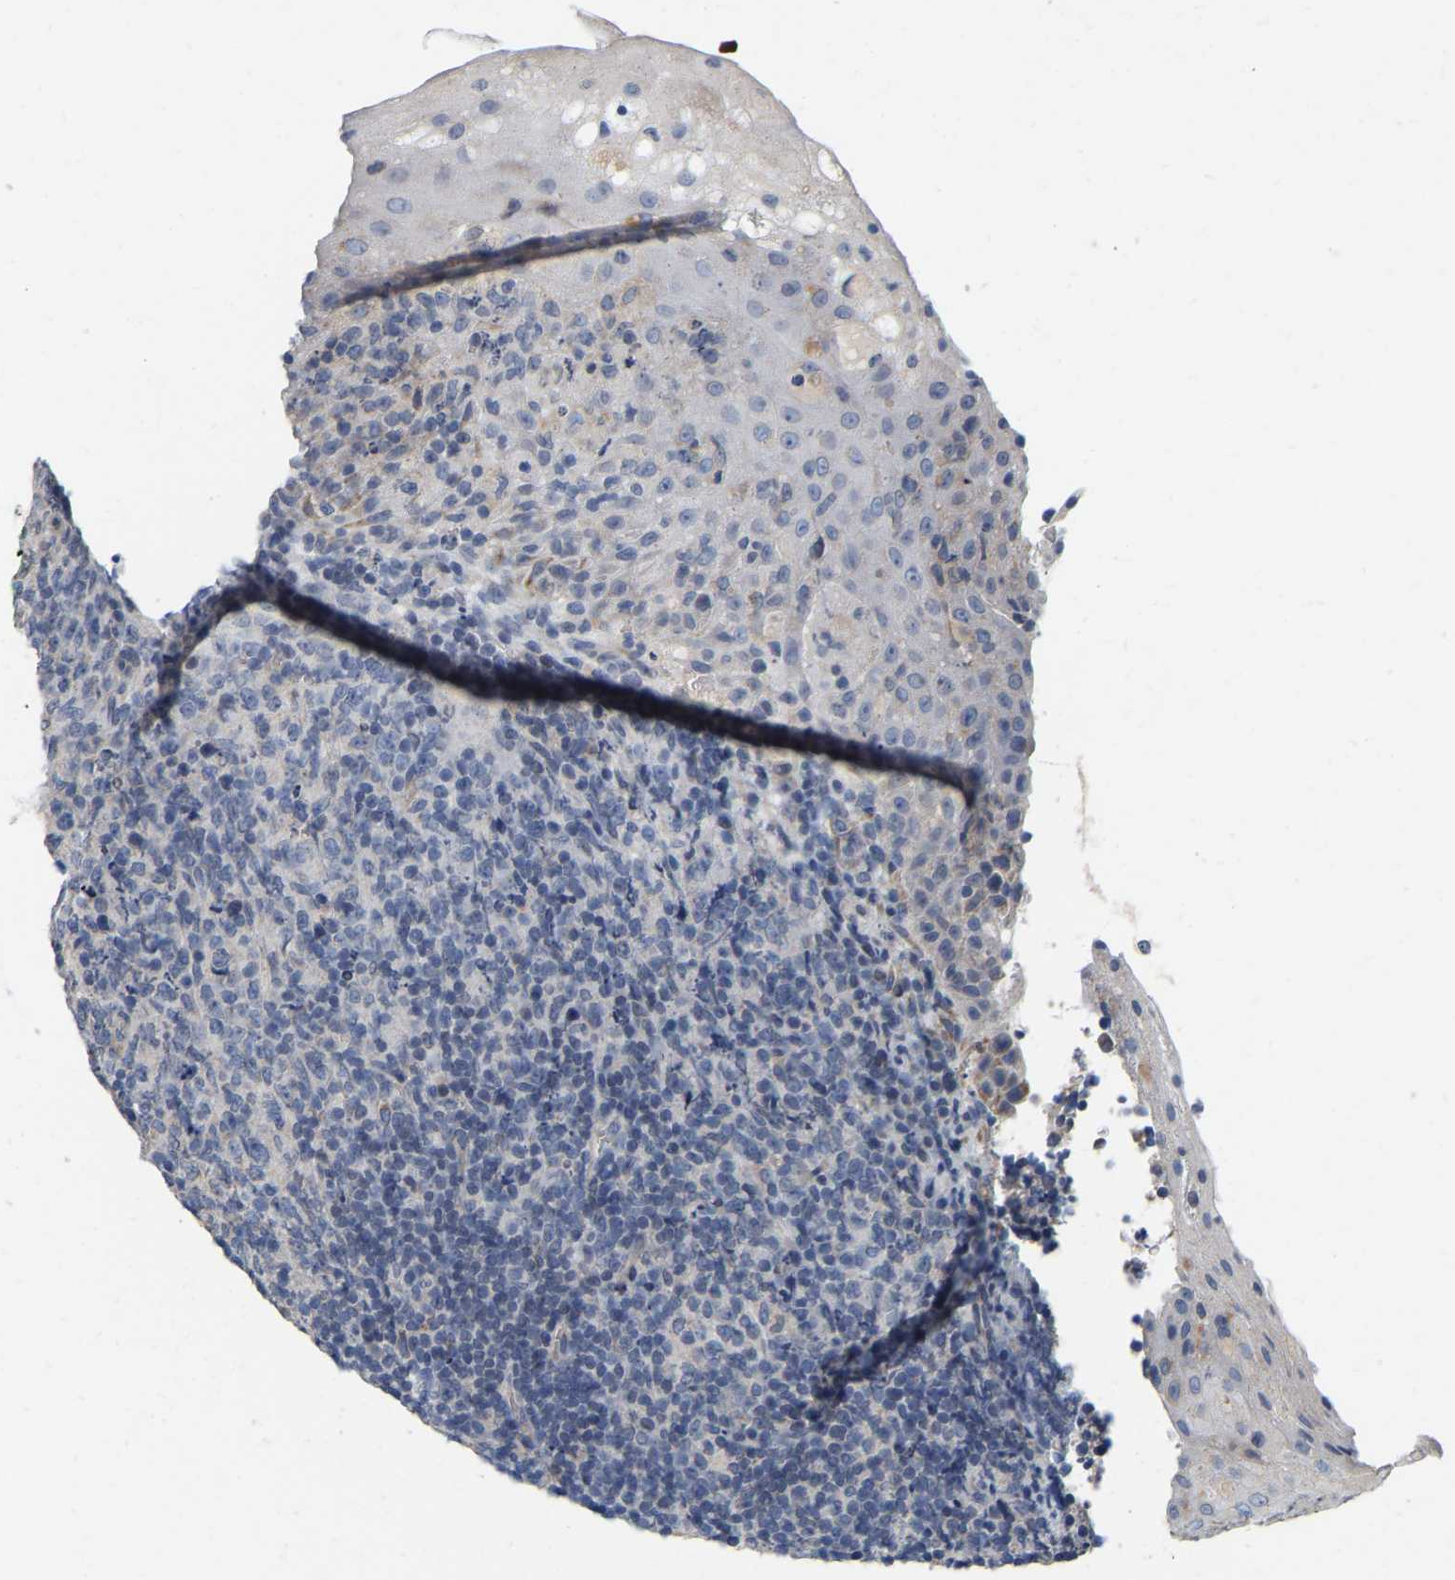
{"staining": {"intensity": "negative", "quantity": "none", "location": "none"}, "tissue": "lymphoma", "cell_type": "Tumor cells", "image_type": "cancer", "snomed": [{"axis": "morphology", "description": "Malignant lymphoma, non-Hodgkin's type, High grade"}, {"axis": "topography", "description": "Tonsil"}], "caption": "DAB (3,3'-diaminobenzidine) immunohistochemical staining of malignant lymphoma, non-Hodgkin's type (high-grade) displays no significant expression in tumor cells. (DAB (3,3'-diaminobenzidine) immunohistochemistry (IHC), high magnification).", "gene": "SSH1", "patient": {"sex": "female", "age": 36}}